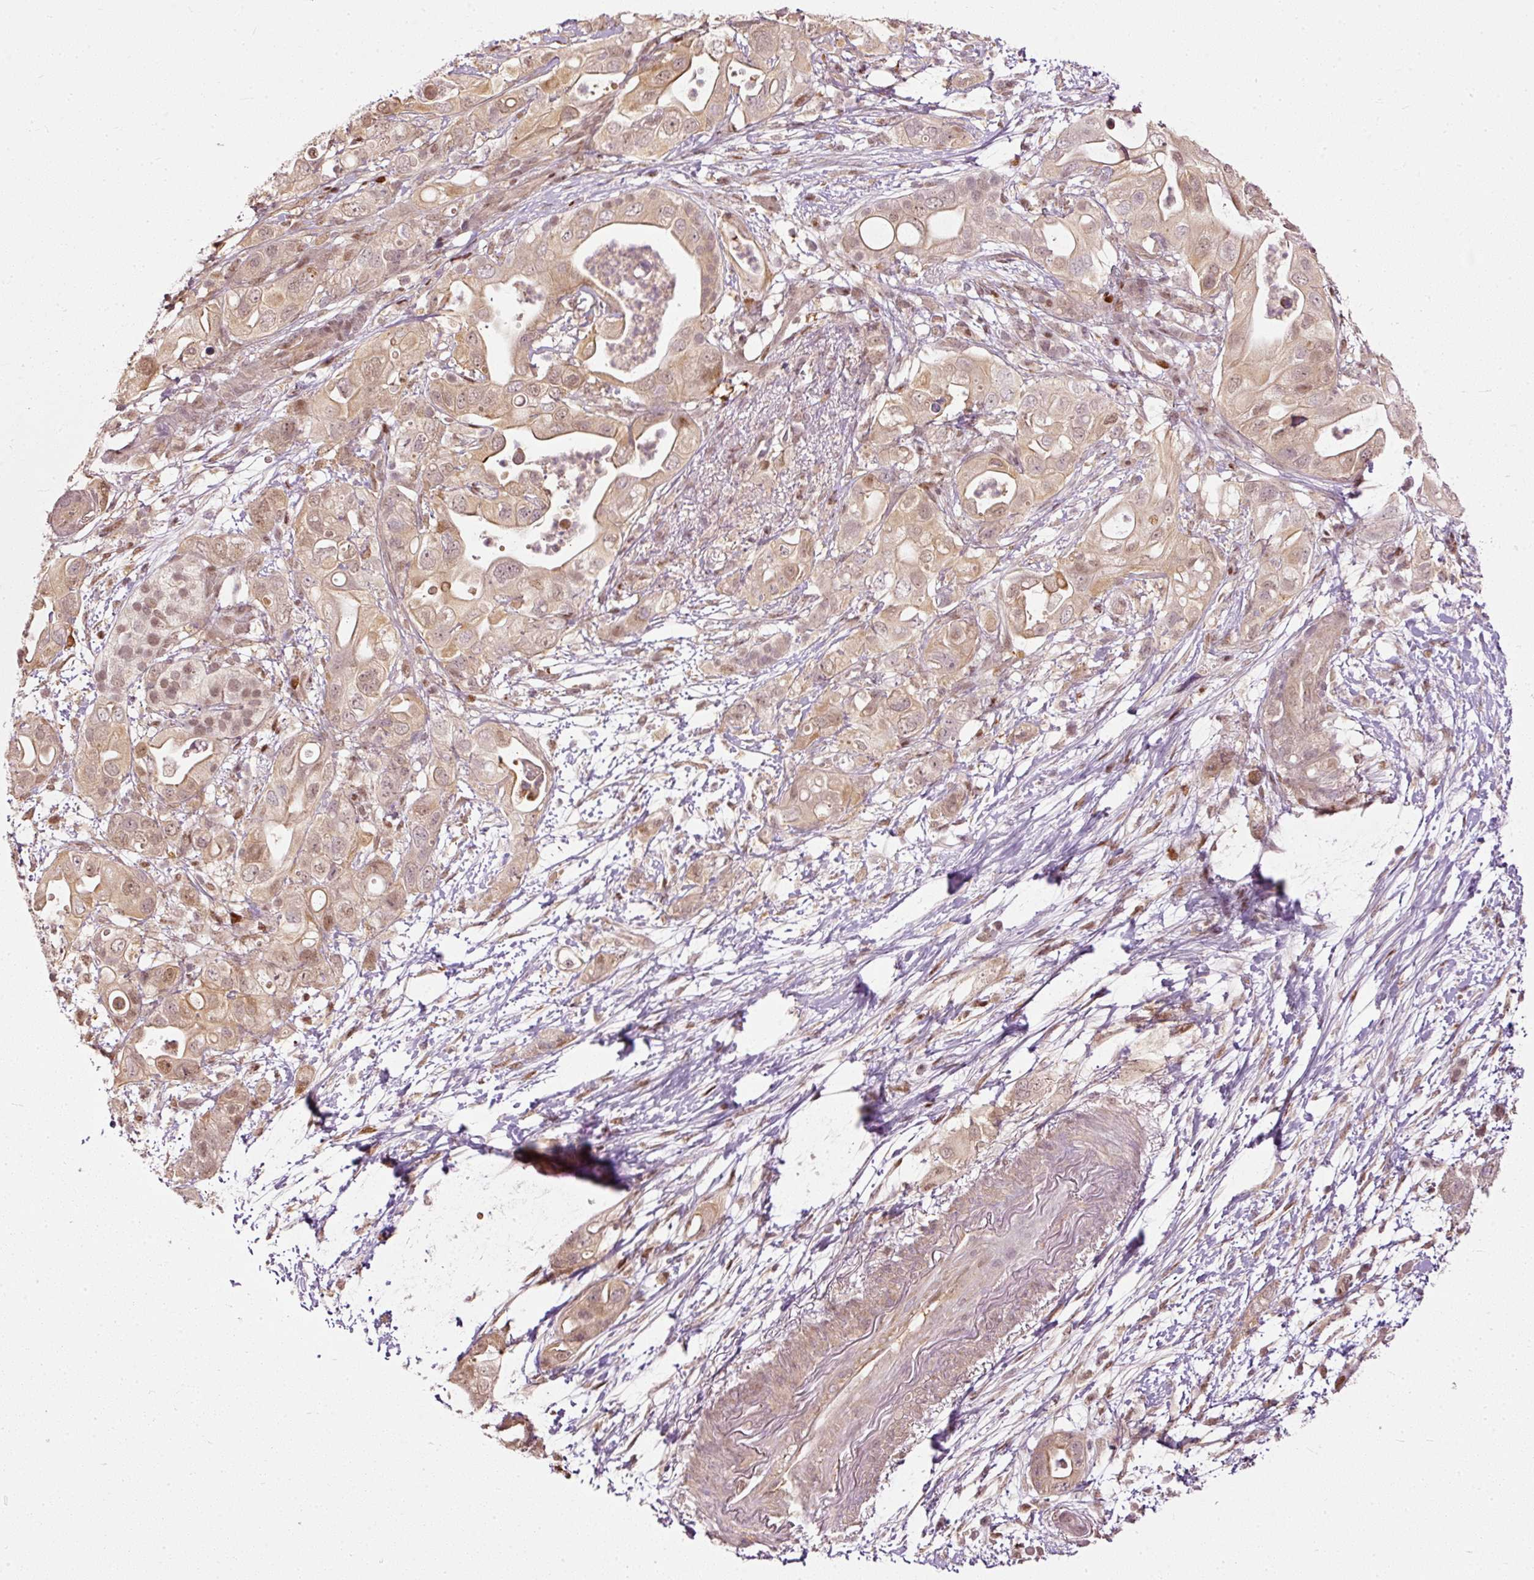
{"staining": {"intensity": "moderate", "quantity": ">75%", "location": "cytoplasmic/membranous,nuclear"}, "tissue": "pancreatic cancer", "cell_type": "Tumor cells", "image_type": "cancer", "snomed": [{"axis": "morphology", "description": "Adenocarcinoma, NOS"}, {"axis": "topography", "description": "Pancreas"}], "caption": "The immunohistochemical stain shows moderate cytoplasmic/membranous and nuclear positivity in tumor cells of pancreatic cancer (adenocarcinoma) tissue.", "gene": "ZNF778", "patient": {"sex": "female", "age": 72}}